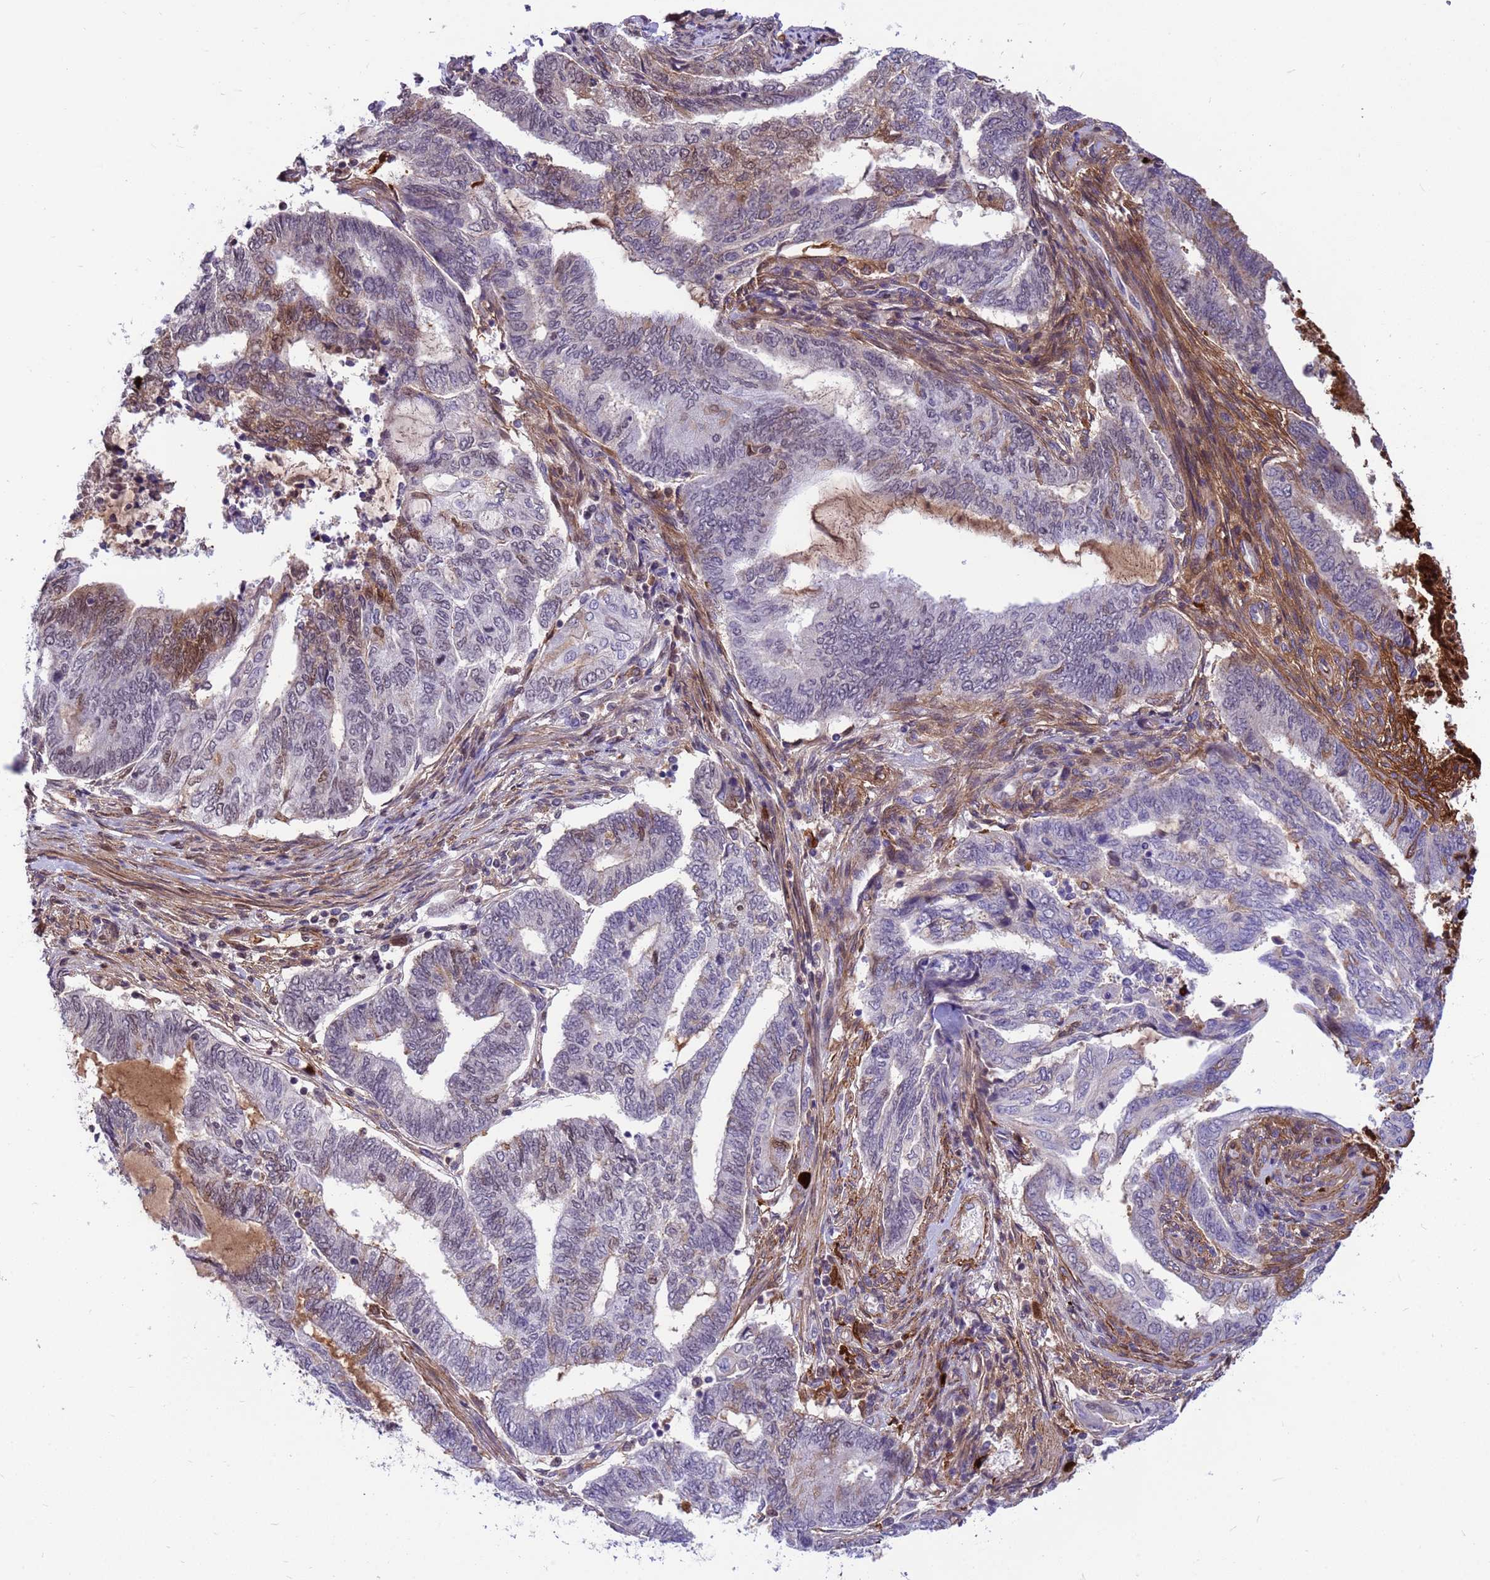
{"staining": {"intensity": "moderate", "quantity": "<25%", "location": "cytoplasmic/membranous,nuclear"}, "tissue": "endometrial cancer", "cell_type": "Tumor cells", "image_type": "cancer", "snomed": [{"axis": "morphology", "description": "Adenocarcinoma, NOS"}, {"axis": "topography", "description": "Uterus"}, {"axis": "topography", "description": "Endometrium"}], "caption": "A brown stain shows moderate cytoplasmic/membranous and nuclear expression of a protein in human endometrial cancer (adenocarcinoma) tumor cells.", "gene": "ORM1", "patient": {"sex": "female", "age": 70}}